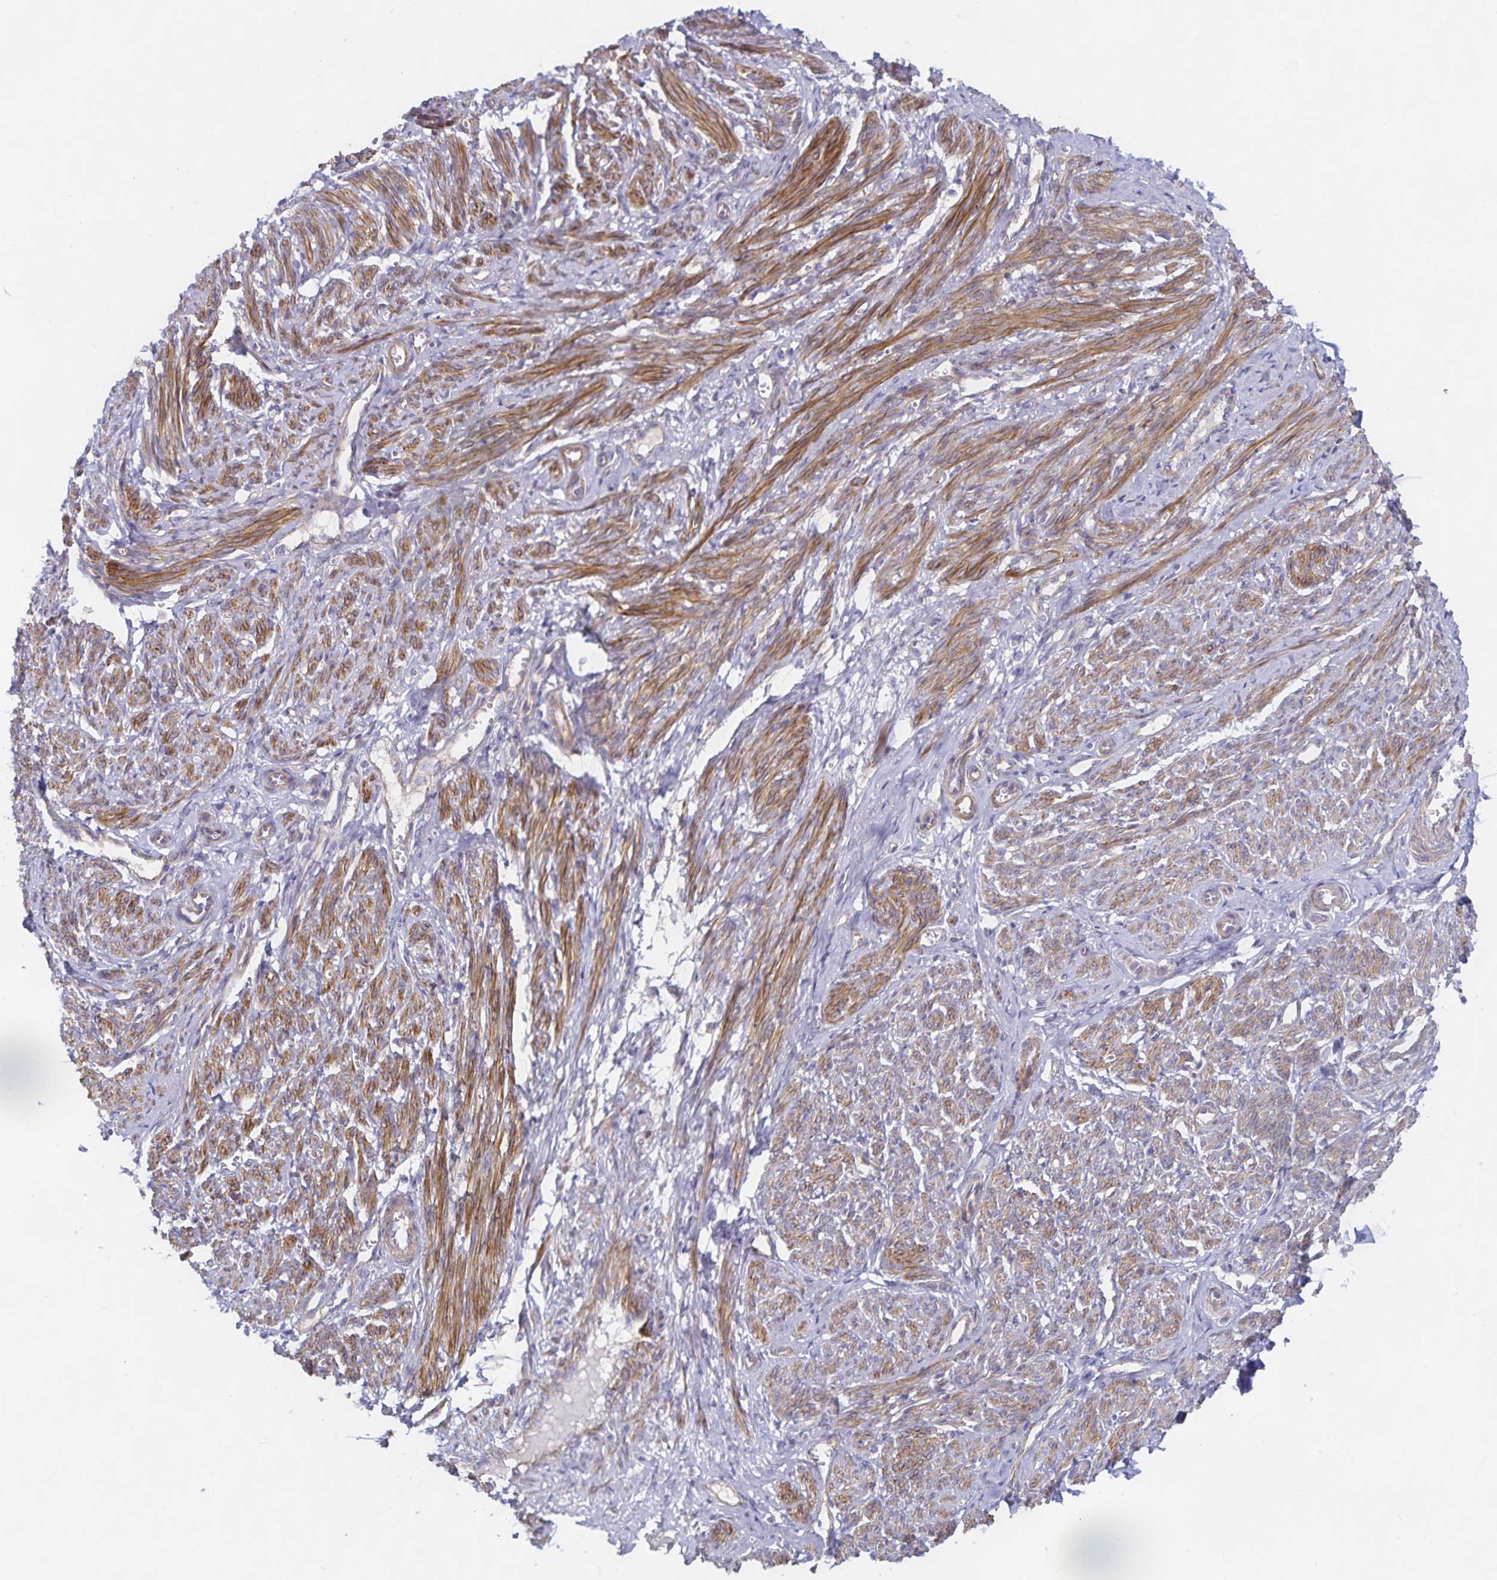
{"staining": {"intensity": "strong", "quantity": ">75%", "location": "cytoplasmic/membranous"}, "tissue": "smooth muscle", "cell_type": "Smooth muscle cells", "image_type": "normal", "snomed": [{"axis": "morphology", "description": "Normal tissue, NOS"}, {"axis": "topography", "description": "Smooth muscle"}], "caption": "Immunohistochemical staining of normal human smooth muscle displays strong cytoplasmic/membranous protein staining in about >75% of smooth muscle cells. Immunohistochemistry stains the protein in brown and the nuclei are stained blue.", "gene": "METTL22", "patient": {"sex": "female", "age": 65}}